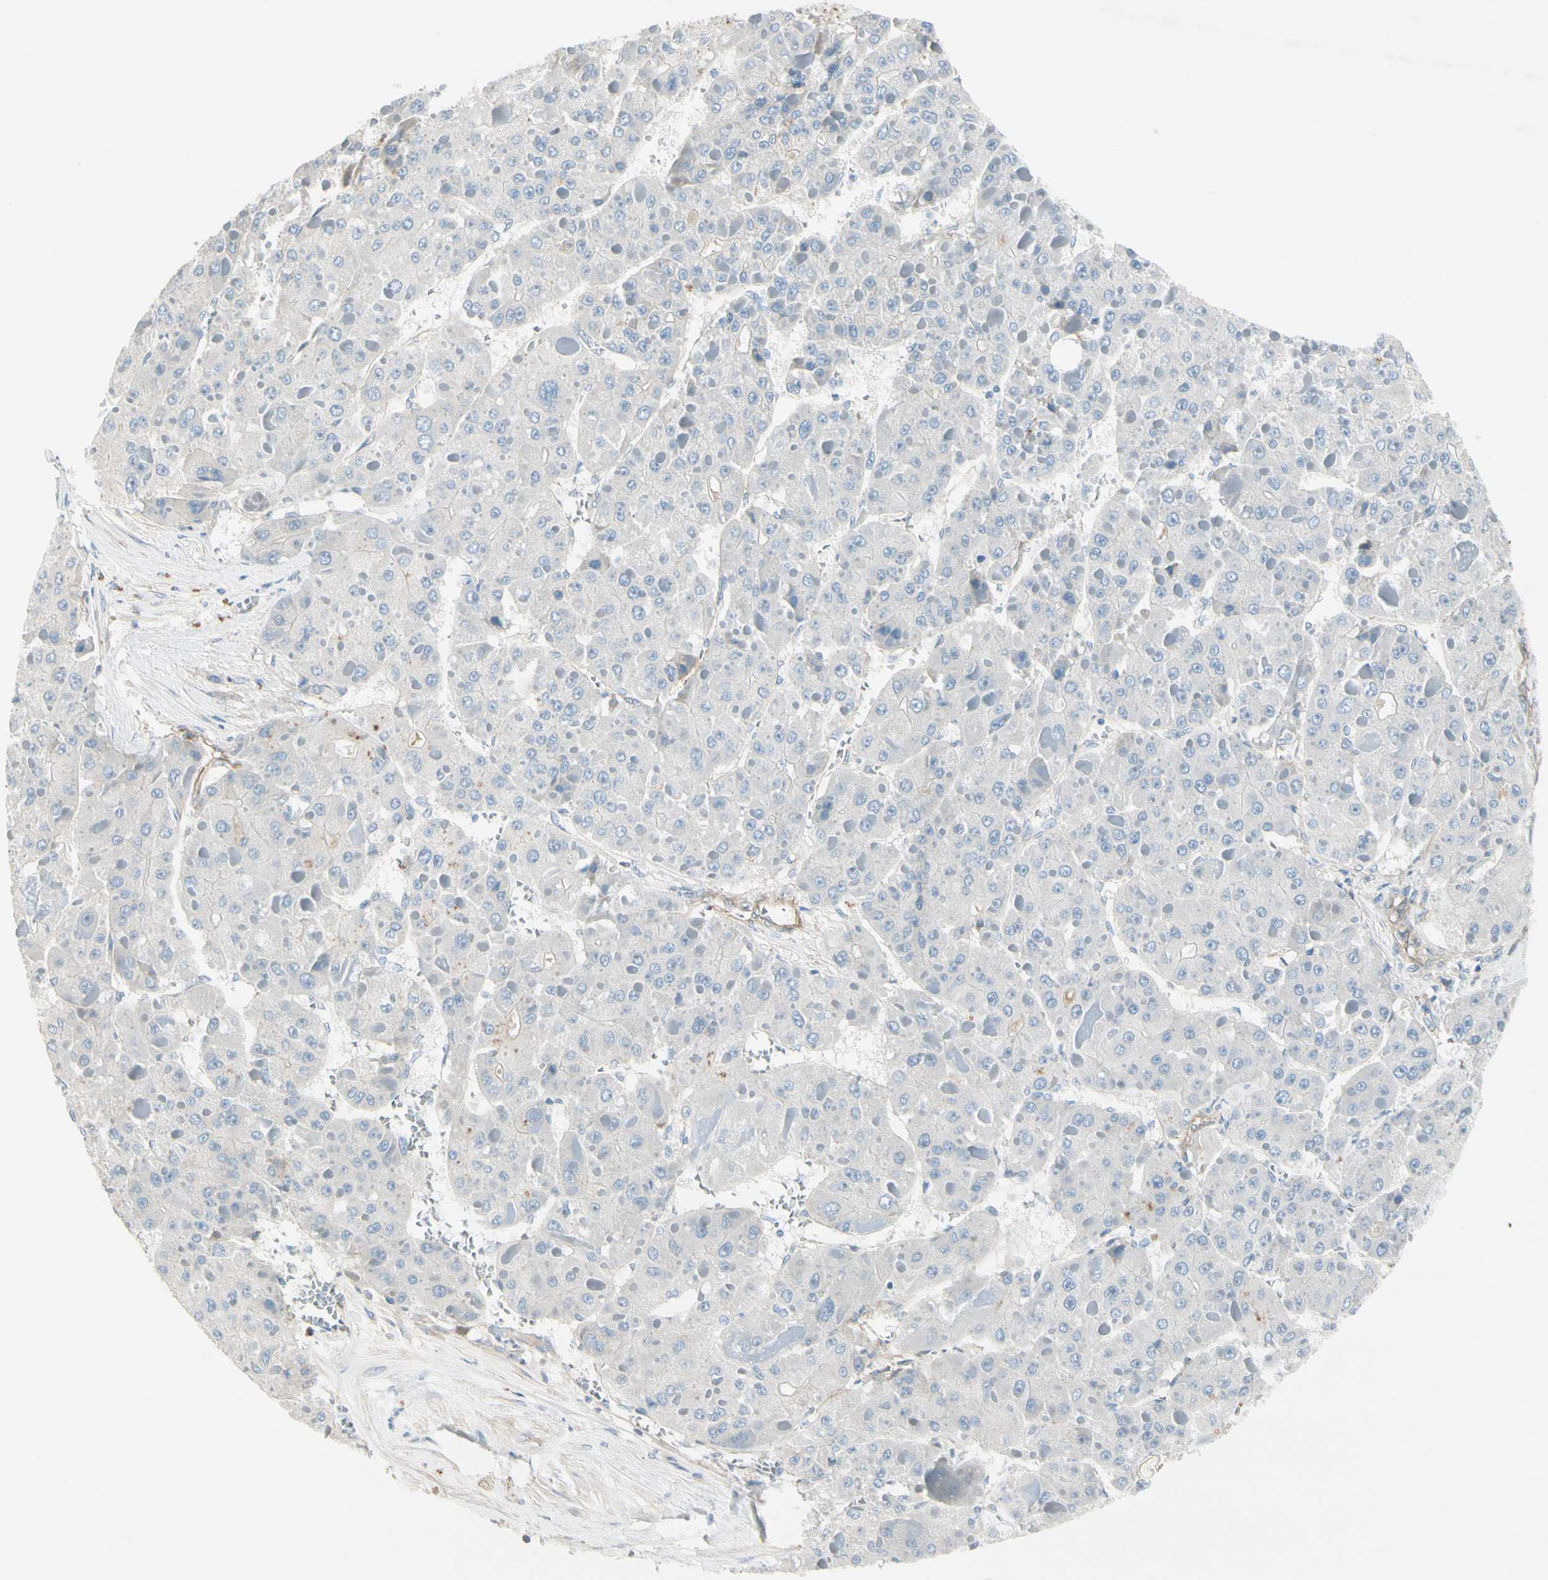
{"staining": {"intensity": "negative", "quantity": "none", "location": "none"}, "tissue": "liver cancer", "cell_type": "Tumor cells", "image_type": "cancer", "snomed": [{"axis": "morphology", "description": "Carcinoma, Hepatocellular, NOS"}, {"axis": "topography", "description": "Liver"}], "caption": "This is a micrograph of immunohistochemistry (IHC) staining of liver hepatocellular carcinoma, which shows no staining in tumor cells.", "gene": "ITGA3", "patient": {"sex": "female", "age": 73}}